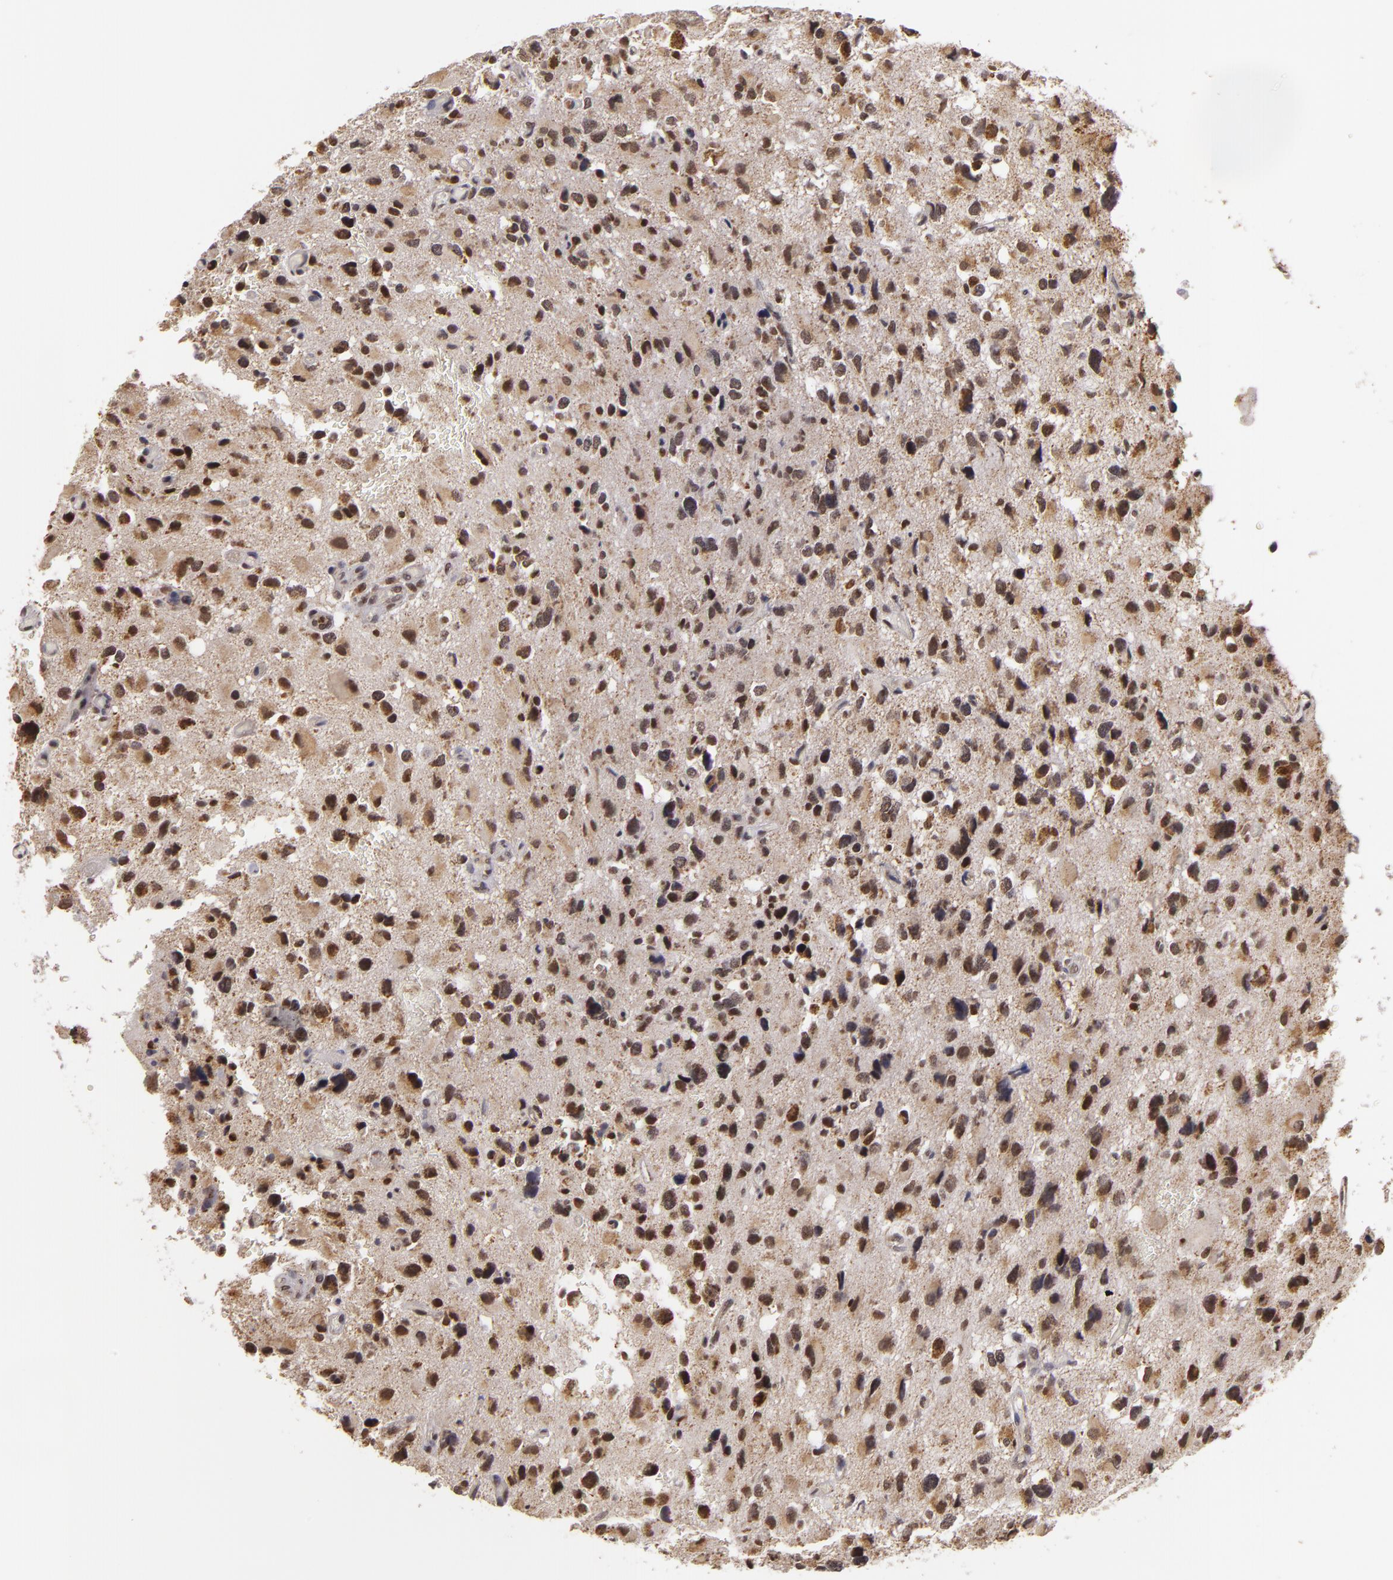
{"staining": {"intensity": "moderate", "quantity": ">75%", "location": "nuclear"}, "tissue": "glioma", "cell_type": "Tumor cells", "image_type": "cancer", "snomed": [{"axis": "morphology", "description": "Glioma, malignant, High grade"}, {"axis": "topography", "description": "Brain"}], "caption": "Moderate nuclear staining is present in approximately >75% of tumor cells in glioma. (DAB (3,3'-diaminobenzidine) = brown stain, brightfield microscopy at high magnification).", "gene": "MXD1", "patient": {"sex": "male", "age": 69}}